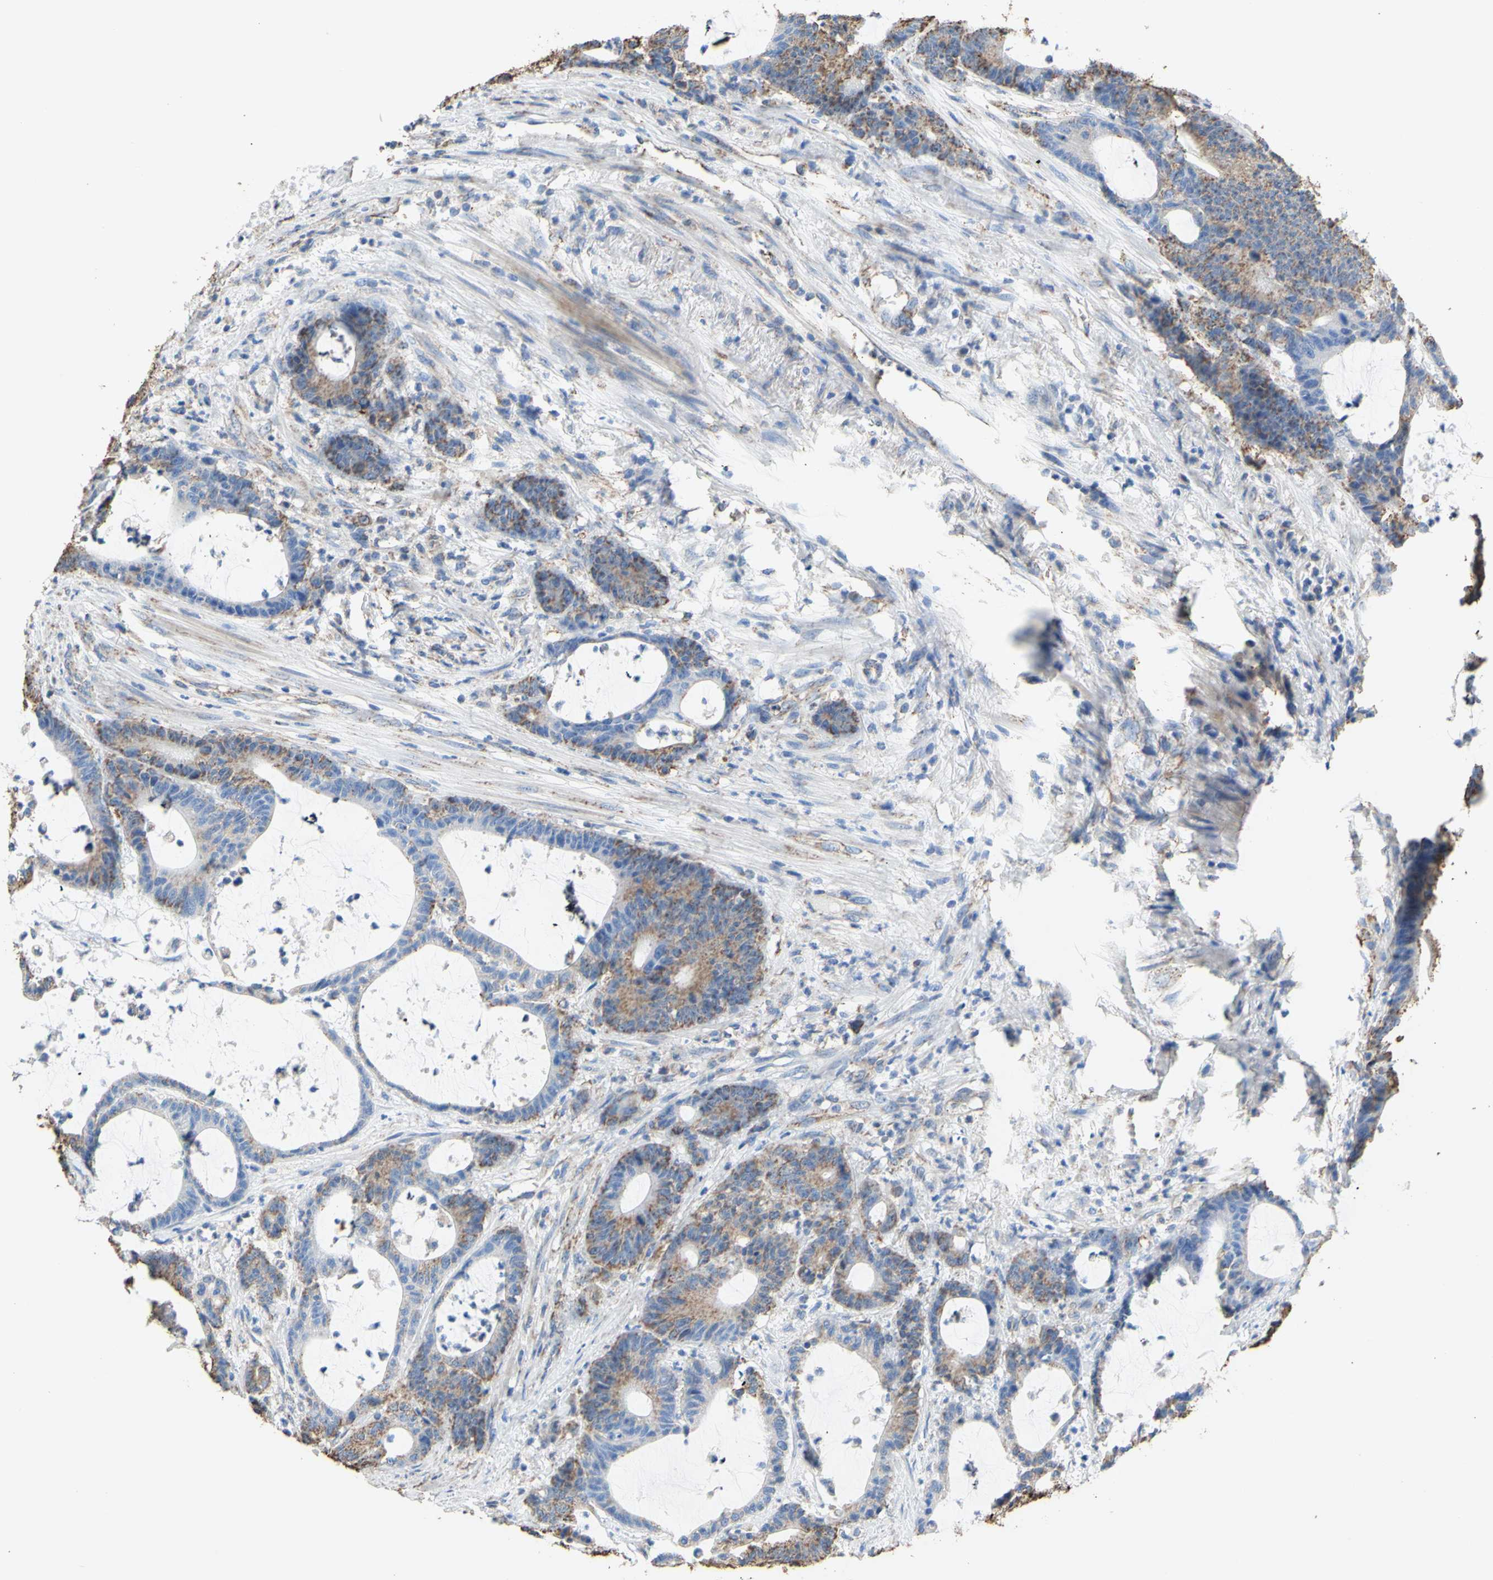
{"staining": {"intensity": "moderate", "quantity": "25%-75%", "location": "cytoplasmic/membranous"}, "tissue": "colorectal cancer", "cell_type": "Tumor cells", "image_type": "cancer", "snomed": [{"axis": "morphology", "description": "Adenocarcinoma, NOS"}, {"axis": "topography", "description": "Colon"}], "caption": "Immunohistochemistry micrograph of neoplastic tissue: colorectal cancer stained using immunohistochemistry (IHC) exhibits medium levels of moderate protein expression localized specifically in the cytoplasmic/membranous of tumor cells, appearing as a cytoplasmic/membranous brown color.", "gene": "CMKLR2", "patient": {"sex": "female", "age": 84}}